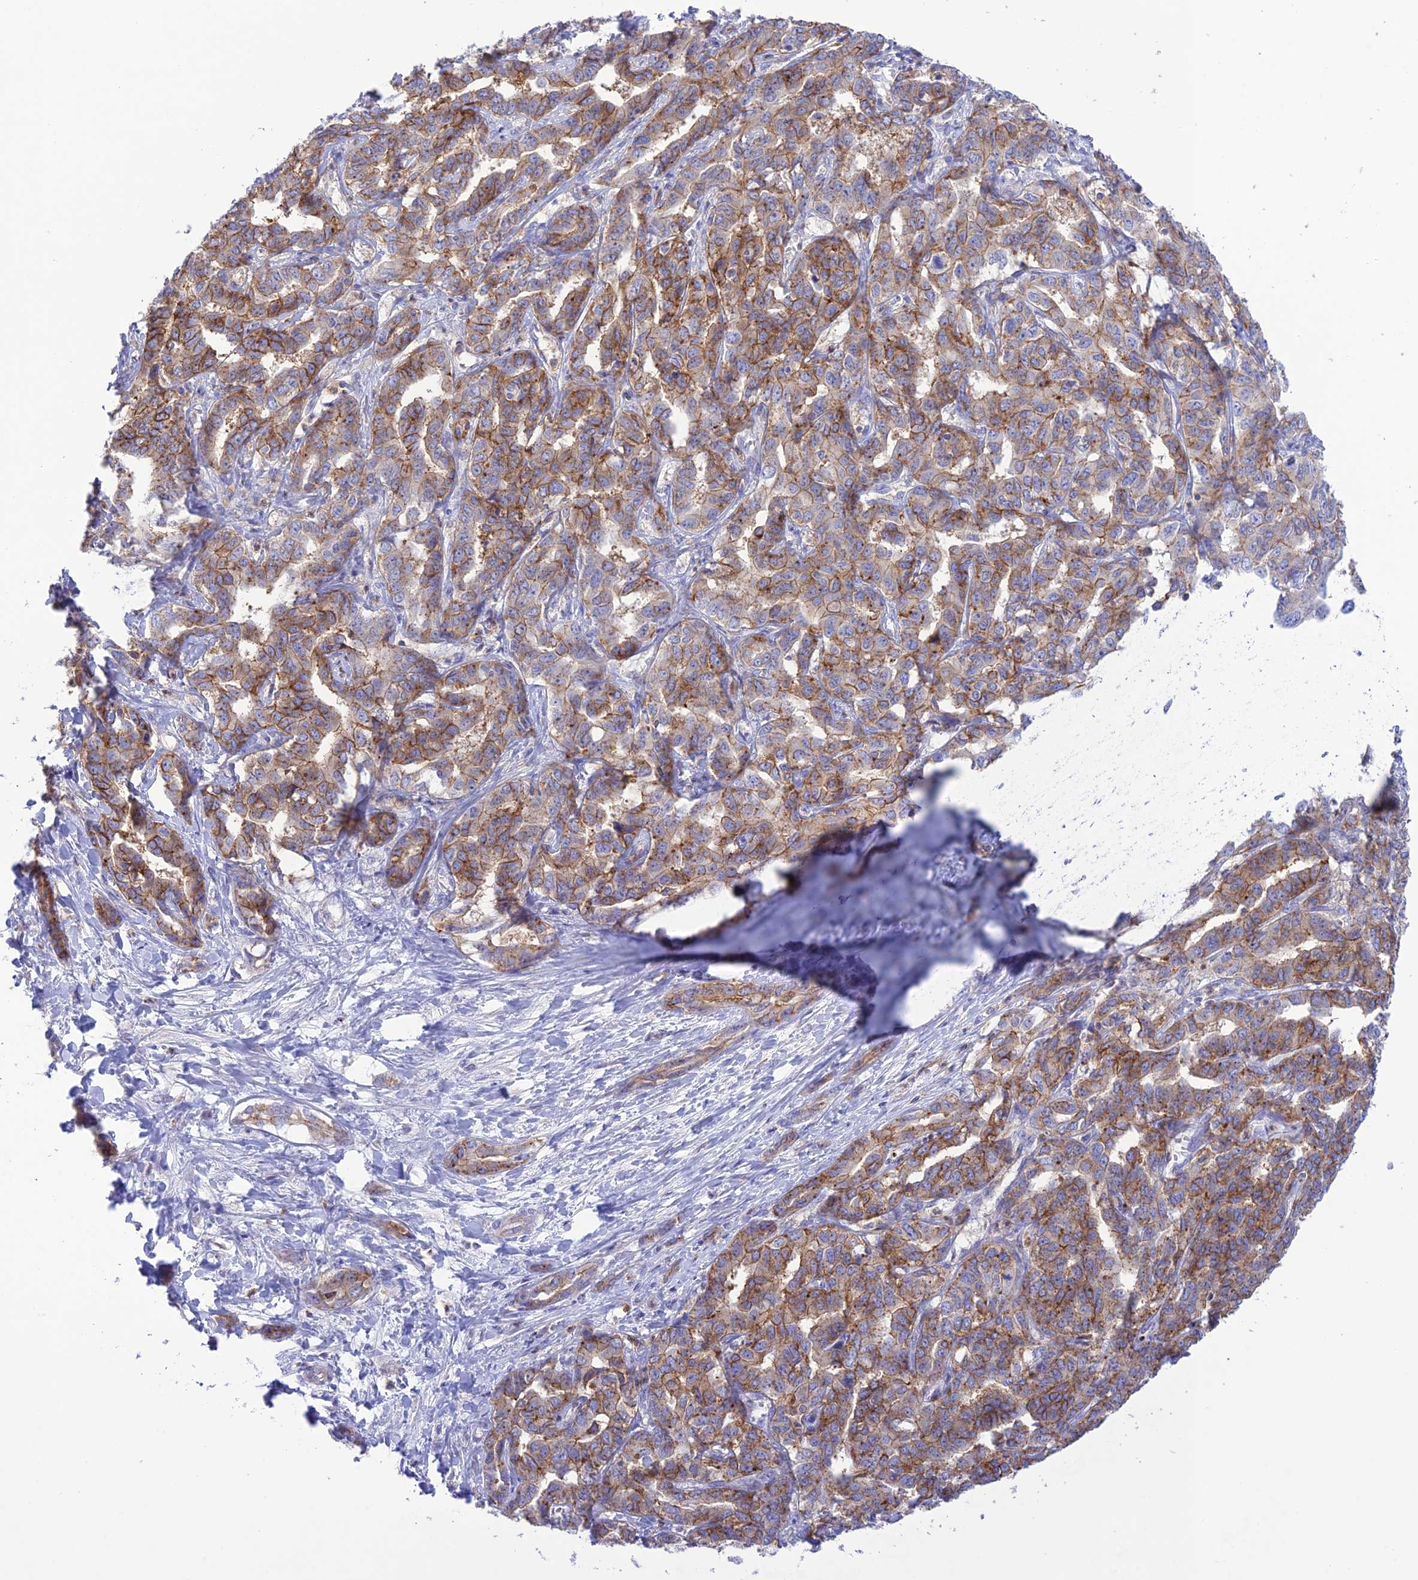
{"staining": {"intensity": "moderate", "quantity": ">75%", "location": "cytoplasmic/membranous"}, "tissue": "liver cancer", "cell_type": "Tumor cells", "image_type": "cancer", "snomed": [{"axis": "morphology", "description": "Cholangiocarcinoma"}, {"axis": "topography", "description": "Liver"}], "caption": "Liver cancer stained with a brown dye demonstrates moderate cytoplasmic/membranous positive staining in about >75% of tumor cells.", "gene": "CHSY3", "patient": {"sex": "male", "age": 59}}